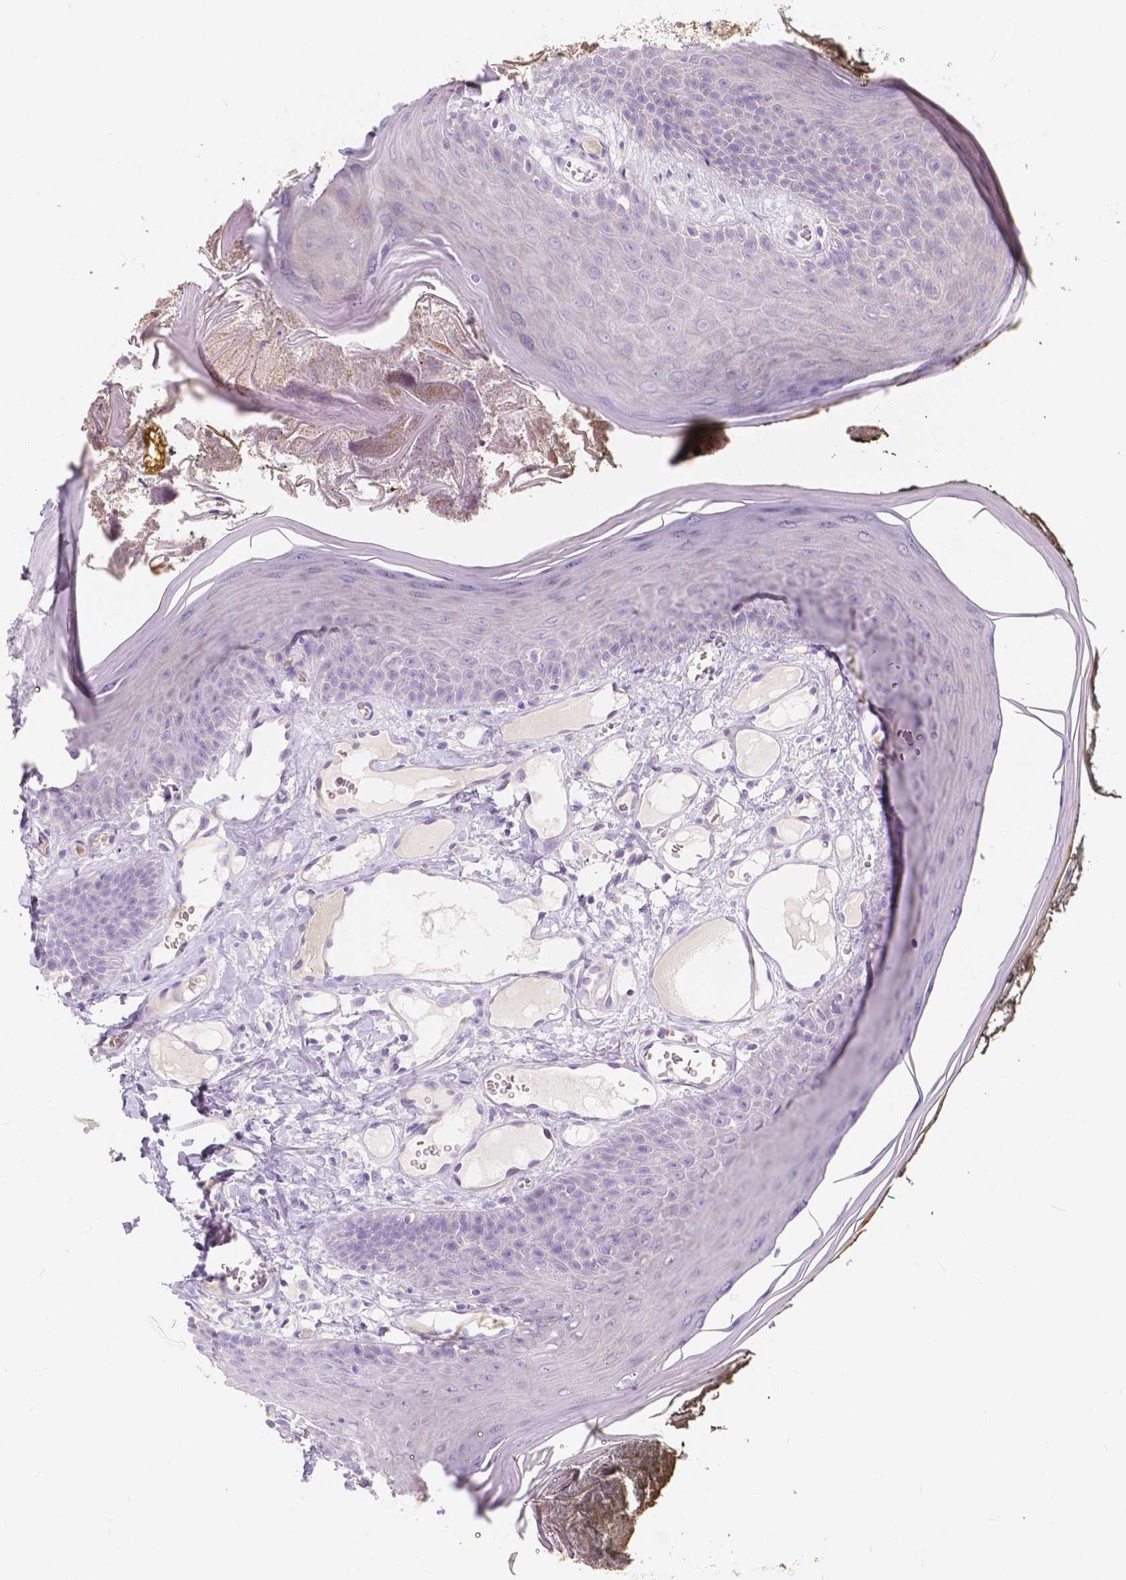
{"staining": {"intensity": "negative", "quantity": "none", "location": "none"}, "tissue": "oral mucosa", "cell_type": "Squamous epithelial cells", "image_type": "normal", "snomed": [{"axis": "morphology", "description": "Normal tissue, NOS"}, {"axis": "topography", "description": "Oral tissue"}], "caption": "This is an immunohistochemistry (IHC) image of benign human oral mucosa. There is no expression in squamous epithelial cells.", "gene": "RNF186", "patient": {"sex": "male", "age": 9}}